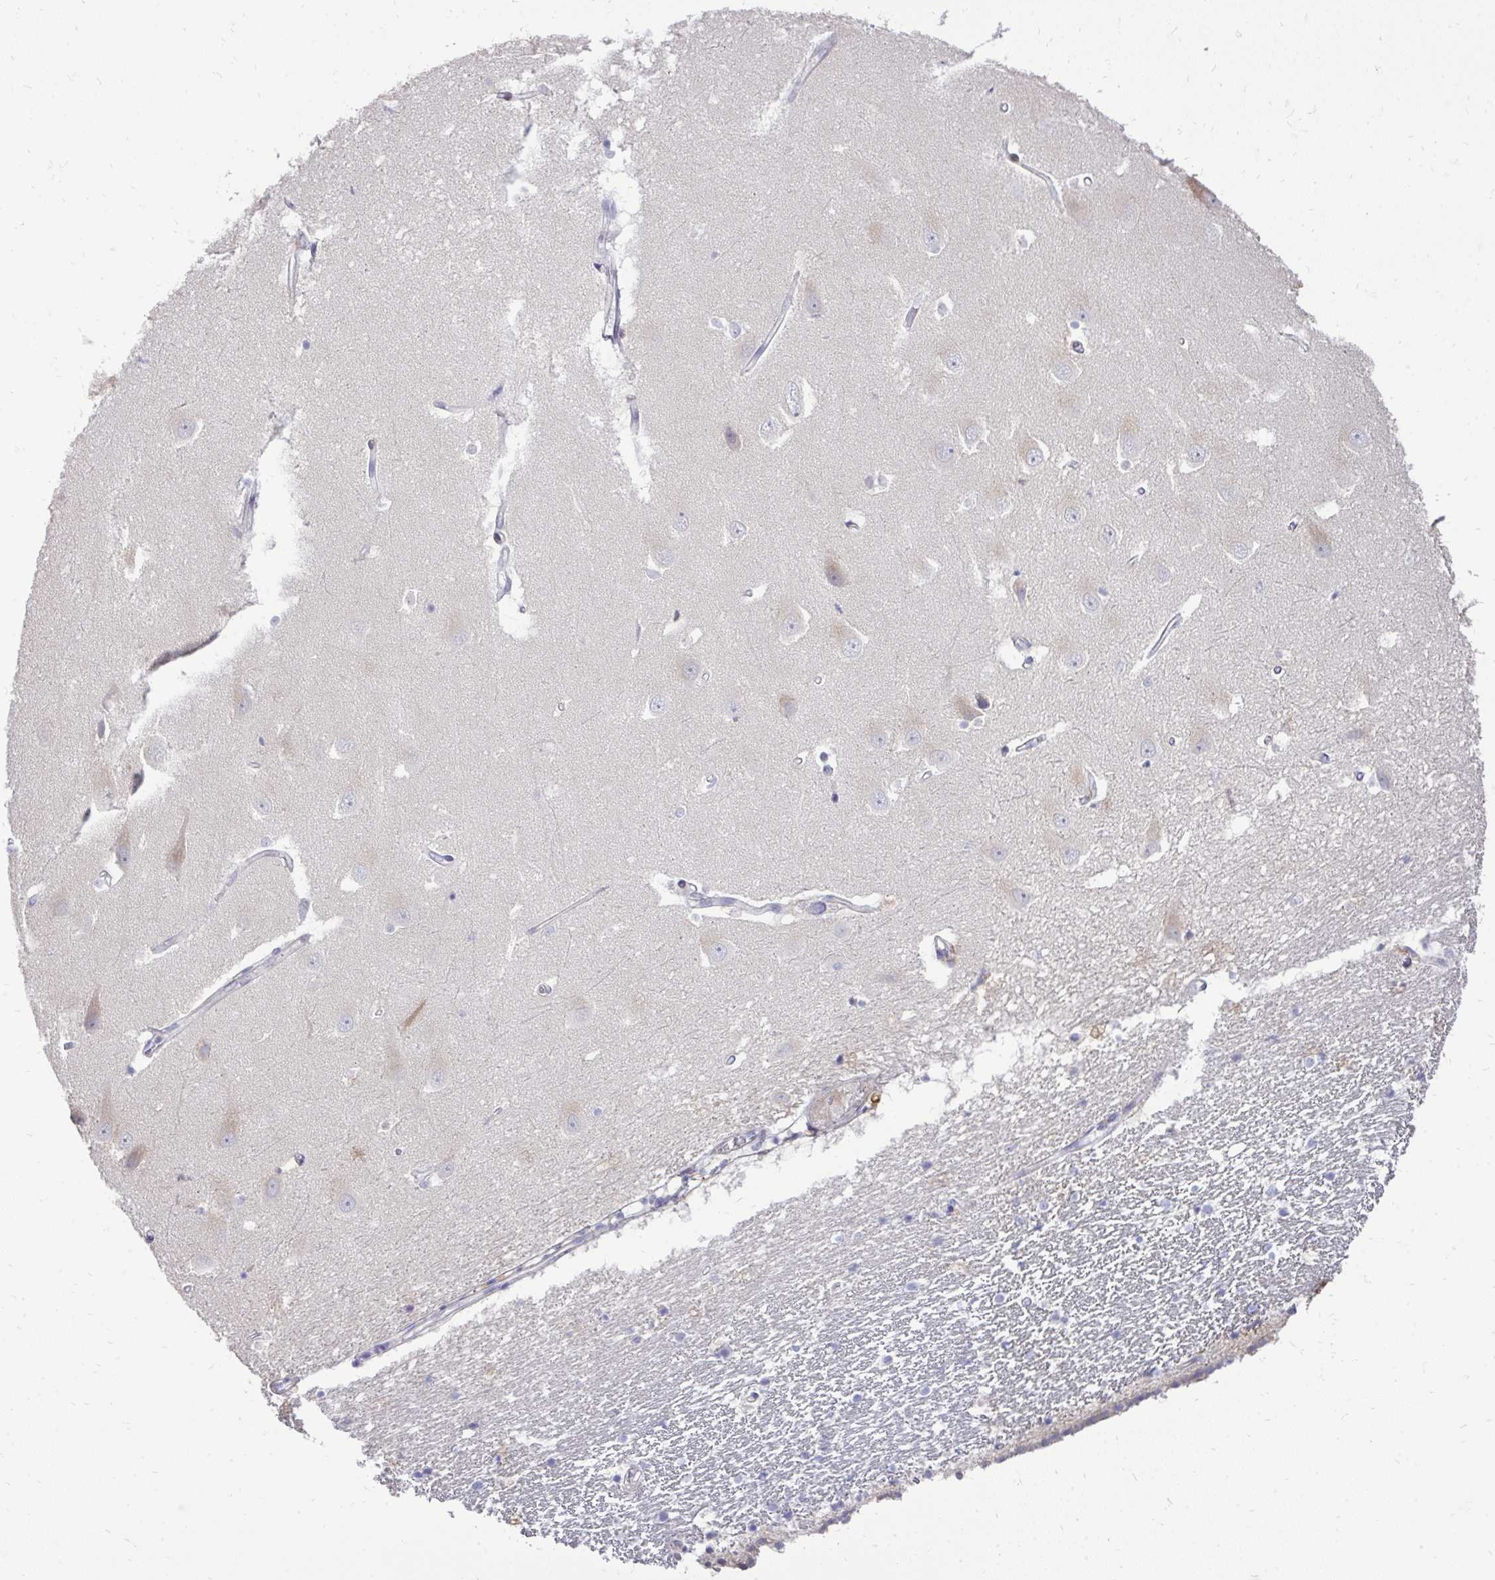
{"staining": {"intensity": "negative", "quantity": "none", "location": "none"}, "tissue": "hippocampus", "cell_type": "Glial cells", "image_type": "normal", "snomed": [{"axis": "morphology", "description": "Normal tissue, NOS"}, {"axis": "topography", "description": "Hippocampus"}], "caption": "Glial cells show no significant positivity in unremarkable hippocampus. The staining is performed using DAB (3,3'-diaminobenzidine) brown chromogen with nuclei counter-stained in using hematoxylin.", "gene": "OR8D1", "patient": {"sex": "male", "age": 63}}